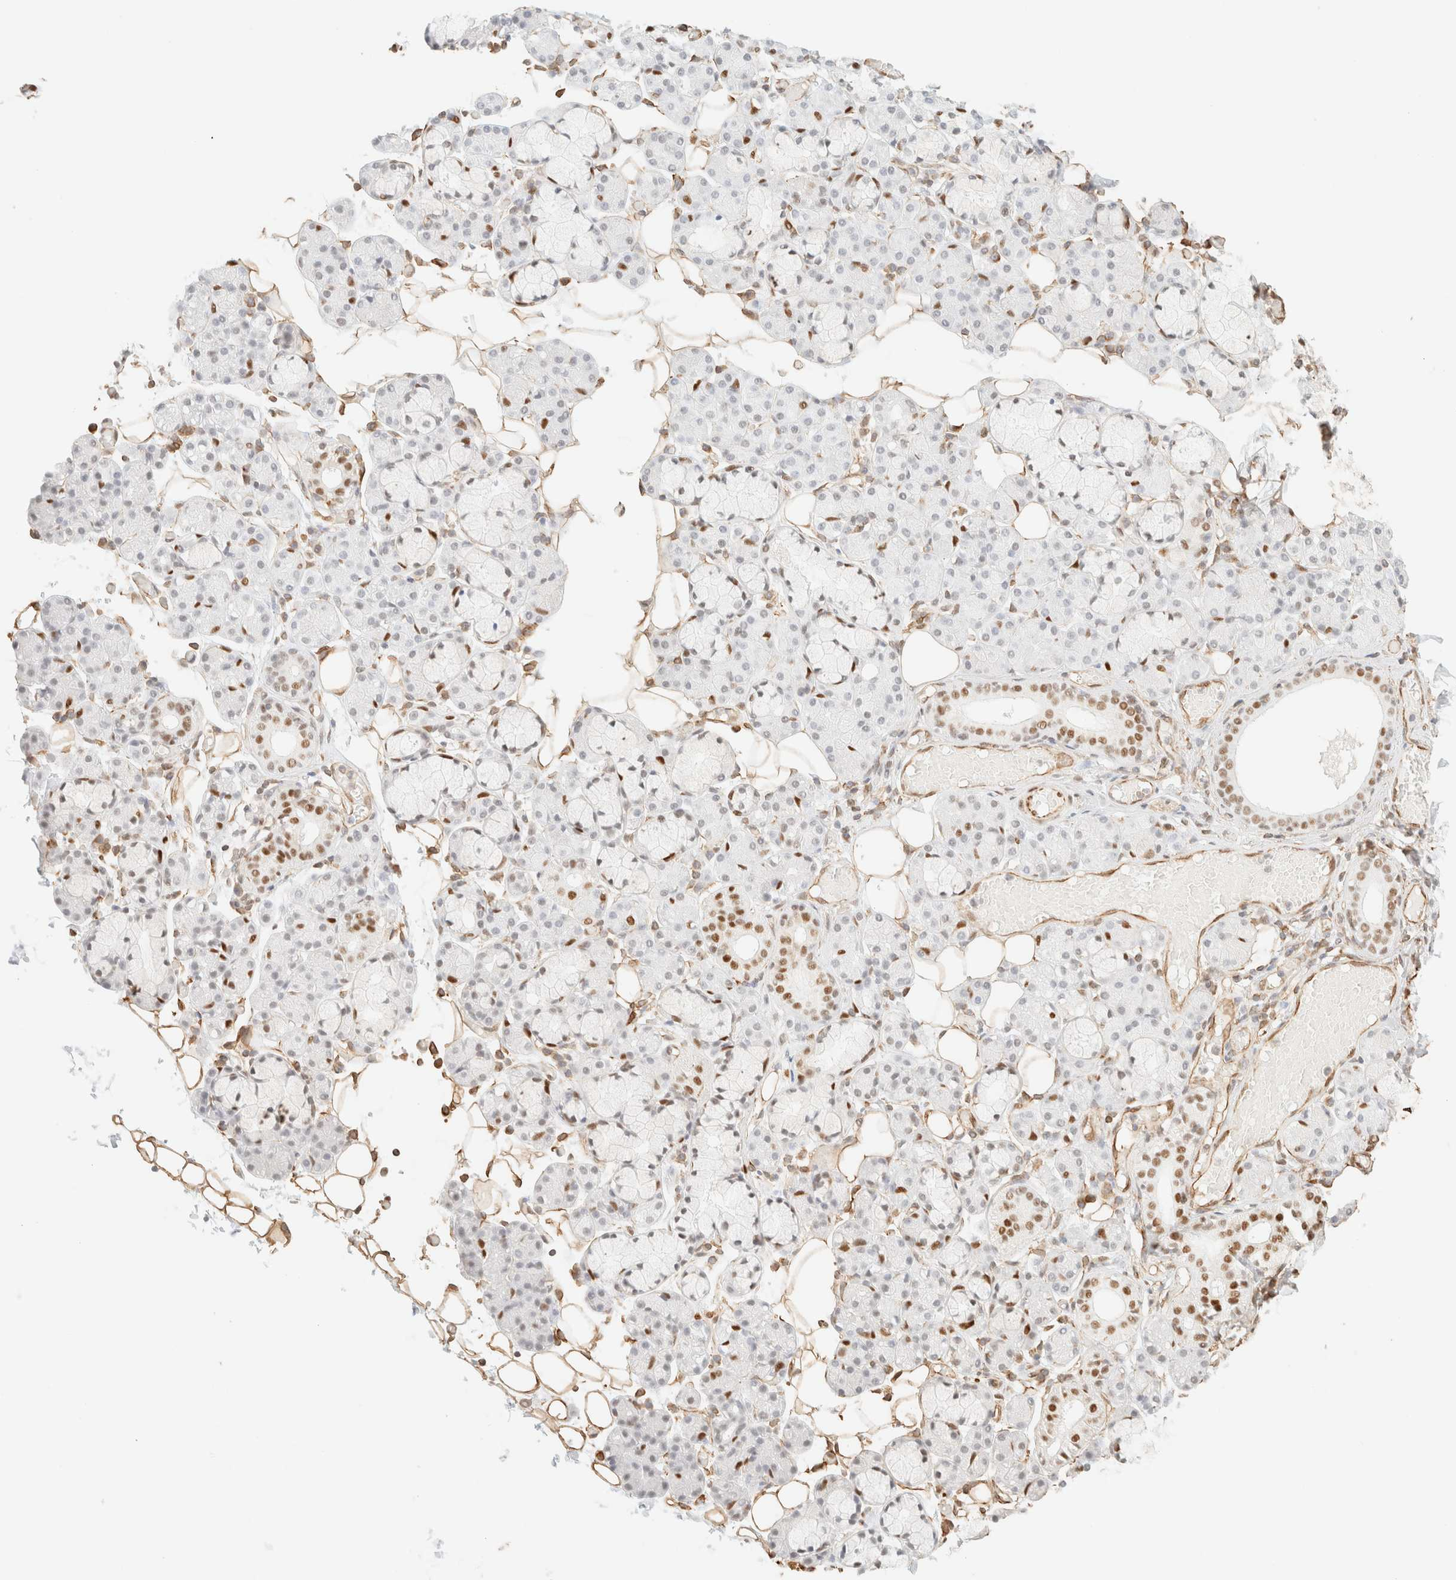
{"staining": {"intensity": "strong", "quantity": "<25%", "location": "nuclear"}, "tissue": "salivary gland", "cell_type": "Glandular cells", "image_type": "normal", "snomed": [{"axis": "morphology", "description": "Normal tissue, NOS"}, {"axis": "topography", "description": "Salivary gland"}], "caption": "Immunohistochemistry (DAB) staining of benign human salivary gland reveals strong nuclear protein staining in approximately <25% of glandular cells. Nuclei are stained in blue.", "gene": "ZSCAN18", "patient": {"sex": "male", "age": 63}}